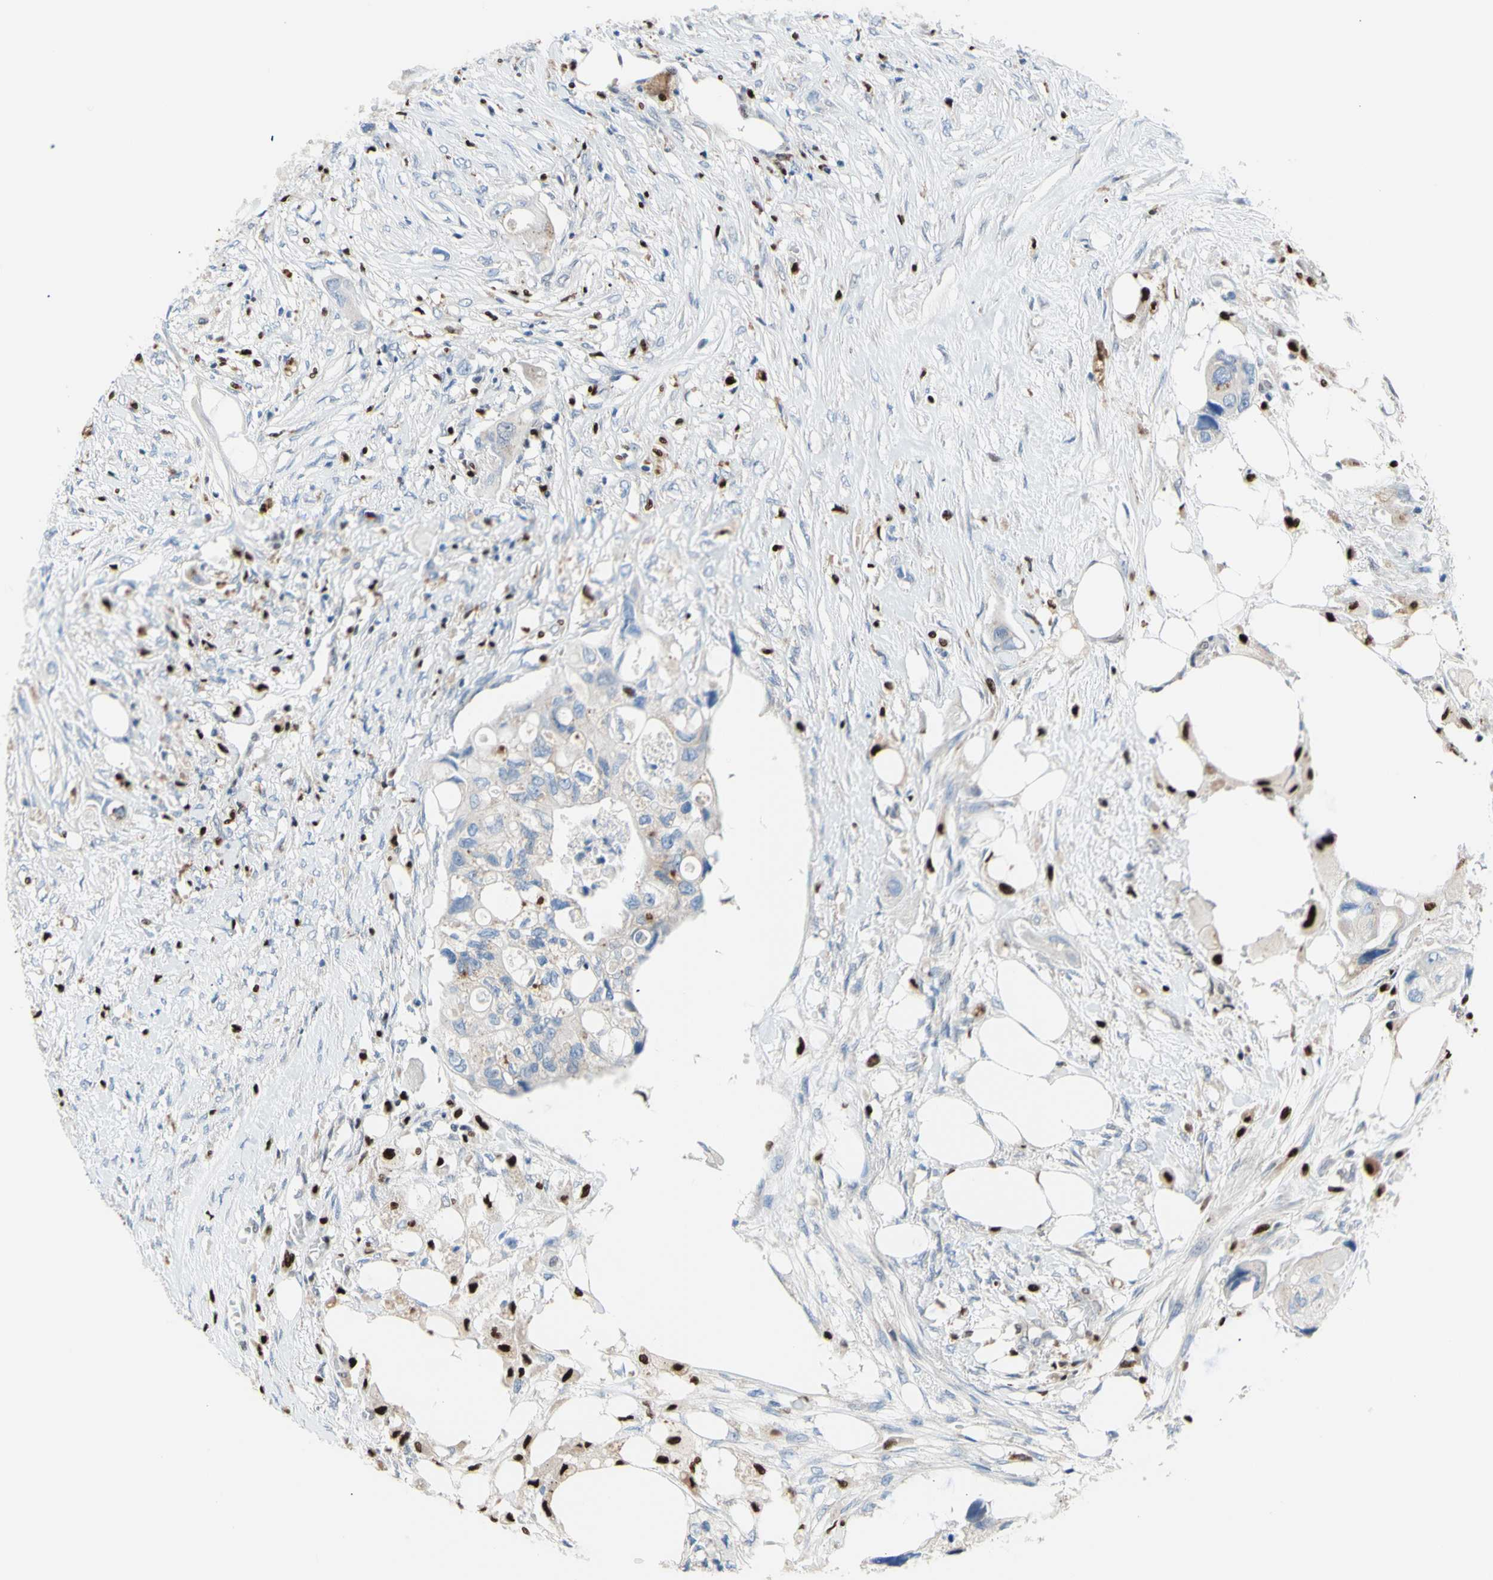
{"staining": {"intensity": "negative", "quantity": "none", "location": "none"}, "tissue": "colorectal cancer", "cell_type": "Tumor cells", "image_type": "cancer", "snomed": [{"axis": "morphology", "description": "Adenocarcinoma, NOS"}, {"axis": "topography", "description": "Colon"}], "caption": "This is an immunohistochemistry (IHC) image of adenocarcinoma (colorectal). There is no positivity in tumor cells.", "gene": "EED", "patient": {"sex": "female", "age": 57}}